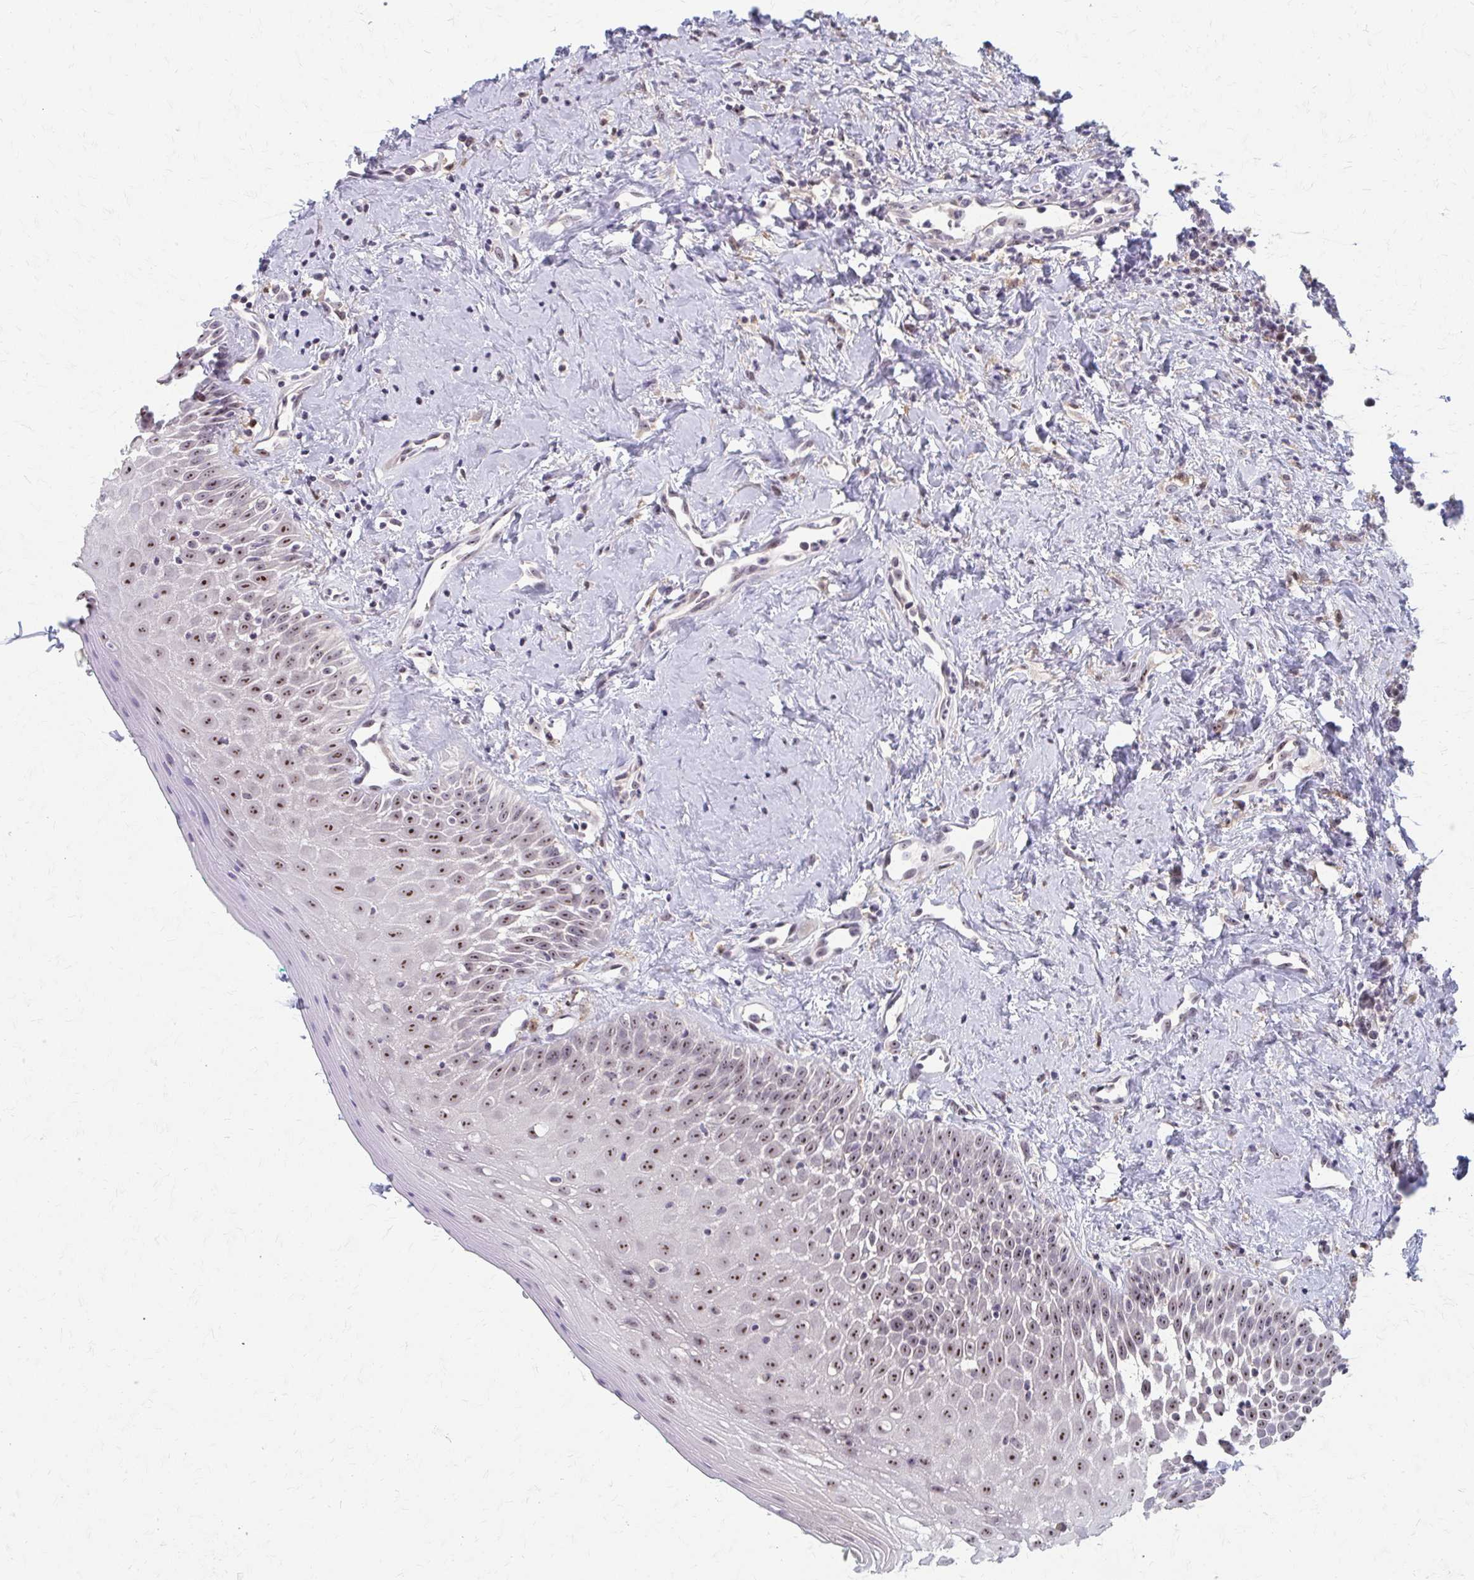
{"staining": {"intensity": "moderate", "quantity": "25%-75%", "location": "nuclear"}, "tissue": "oral mucosa", "cell_type": "Squamous epithelial cells", "image_type": "normal", "snomed": [{"axis": "morphology", "description": "Normal tissue, NOS"}, {"axis": "topography", "description": "Oral tissue"}], "caption": "Protein staining by IHC exhibits moderate nuclear staining in about 25%-75% of squamous epithelial cells in benign oral mucosa. (Stains: DAB in brown, nuclei in blue, Microscopy: brightfield microscopy at high magnification).", "gene": "NUDT16", "patient": {"sex": "female", "age": 70}}